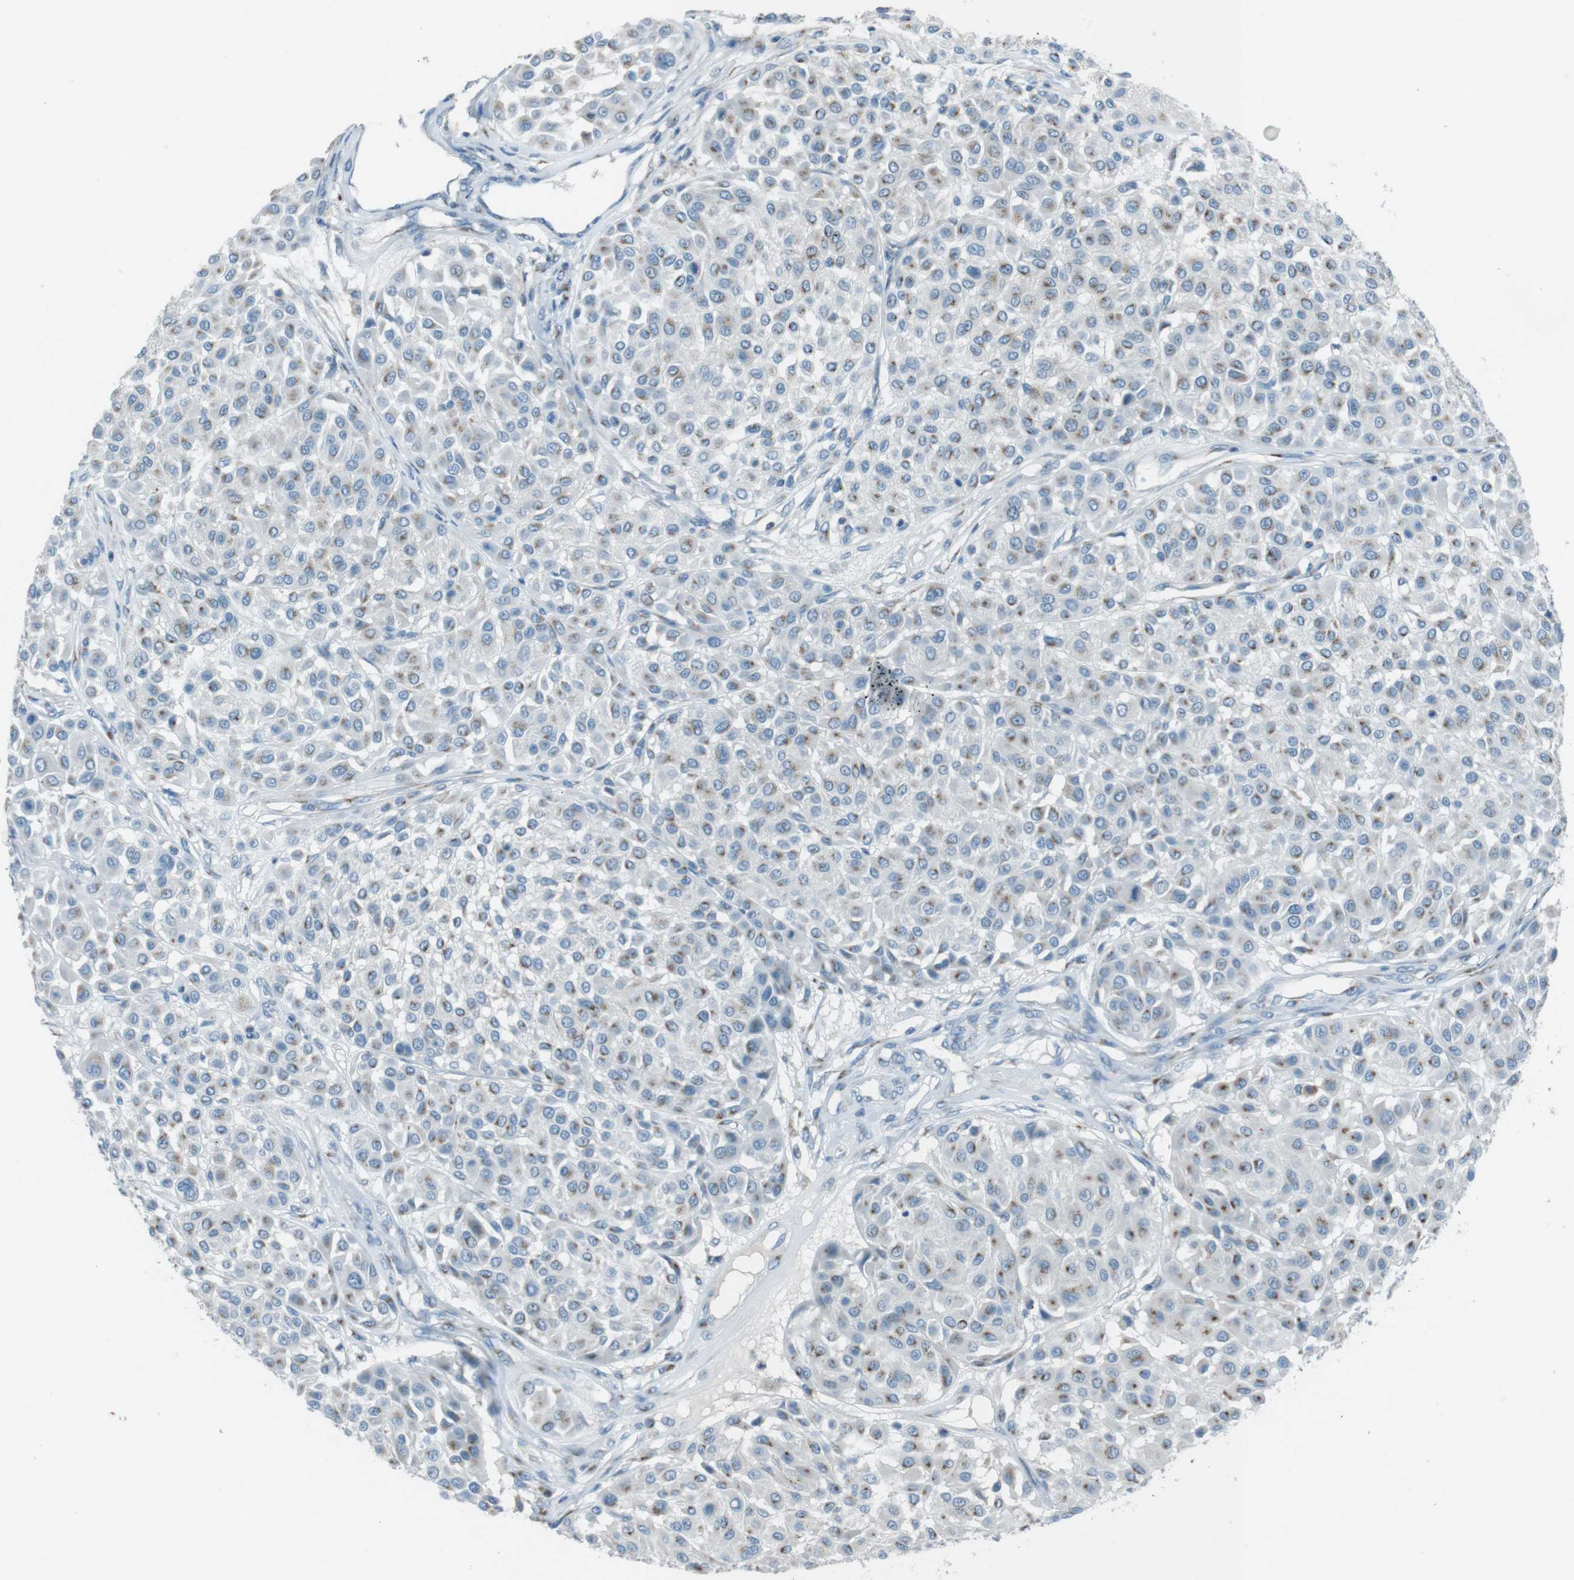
{"staining": {"intensity": "weak", "quantity": "<25%", "location": "cytoplasmic/membranous"}, "tissue": "melanoma", "cell_type": "Tumor cells", "image_type": "cancer", "snomed": [{"axis": "morphology", "description": "Malignant melanoma, Metastatic site"}, {"axis": "topography", "description": "Soft tissue"}], "caption": "The immunohistochemistry (IHC) histopathology image has no significant expression in tumor cells of malignant melanoma (metastatic site) tissue.", "gene": "TXNDC15", "patient": {"sex": "male", "age": 41}}